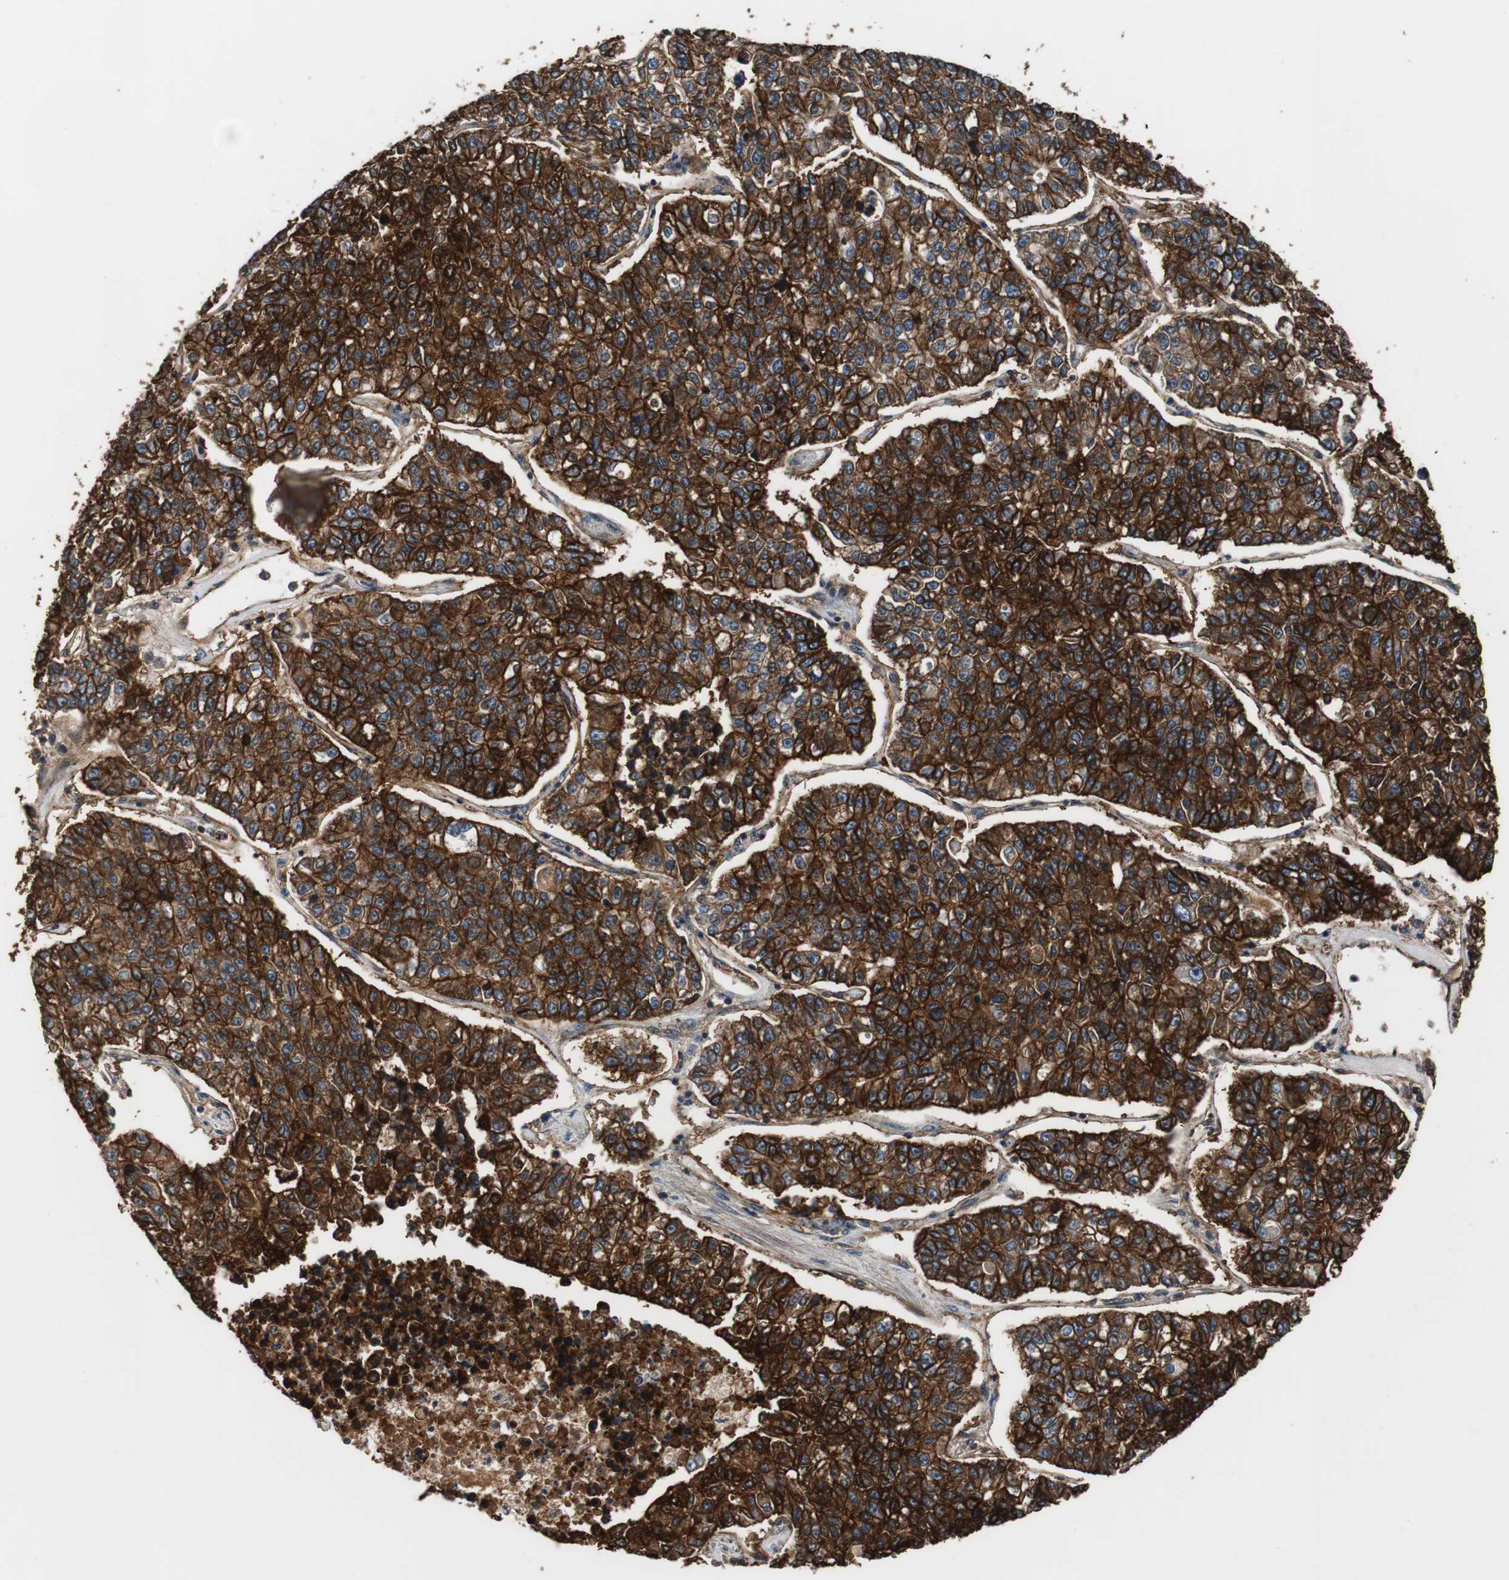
{"staining": {"intensity": "strong", "quantity": ">75%", "location": "cytoplasmic/membranous"}, "tissue": "lung cancer", "cell_type": "Tumor cells", "image_type": "cancer", "snomed": [{"axis": "morphology", "description": "Adenocarcinoma, NOS"}, {"axis": "topography", "description": "Lung"}], "caption": "There is high levels of strong cytoplasmic/membranous positivity in tumor cells of lung cancer, as demonstrated by immunohistochemical staining (brown color).", "gene": "NDRG1", "patient": {"sex": "male", "age": 49}}